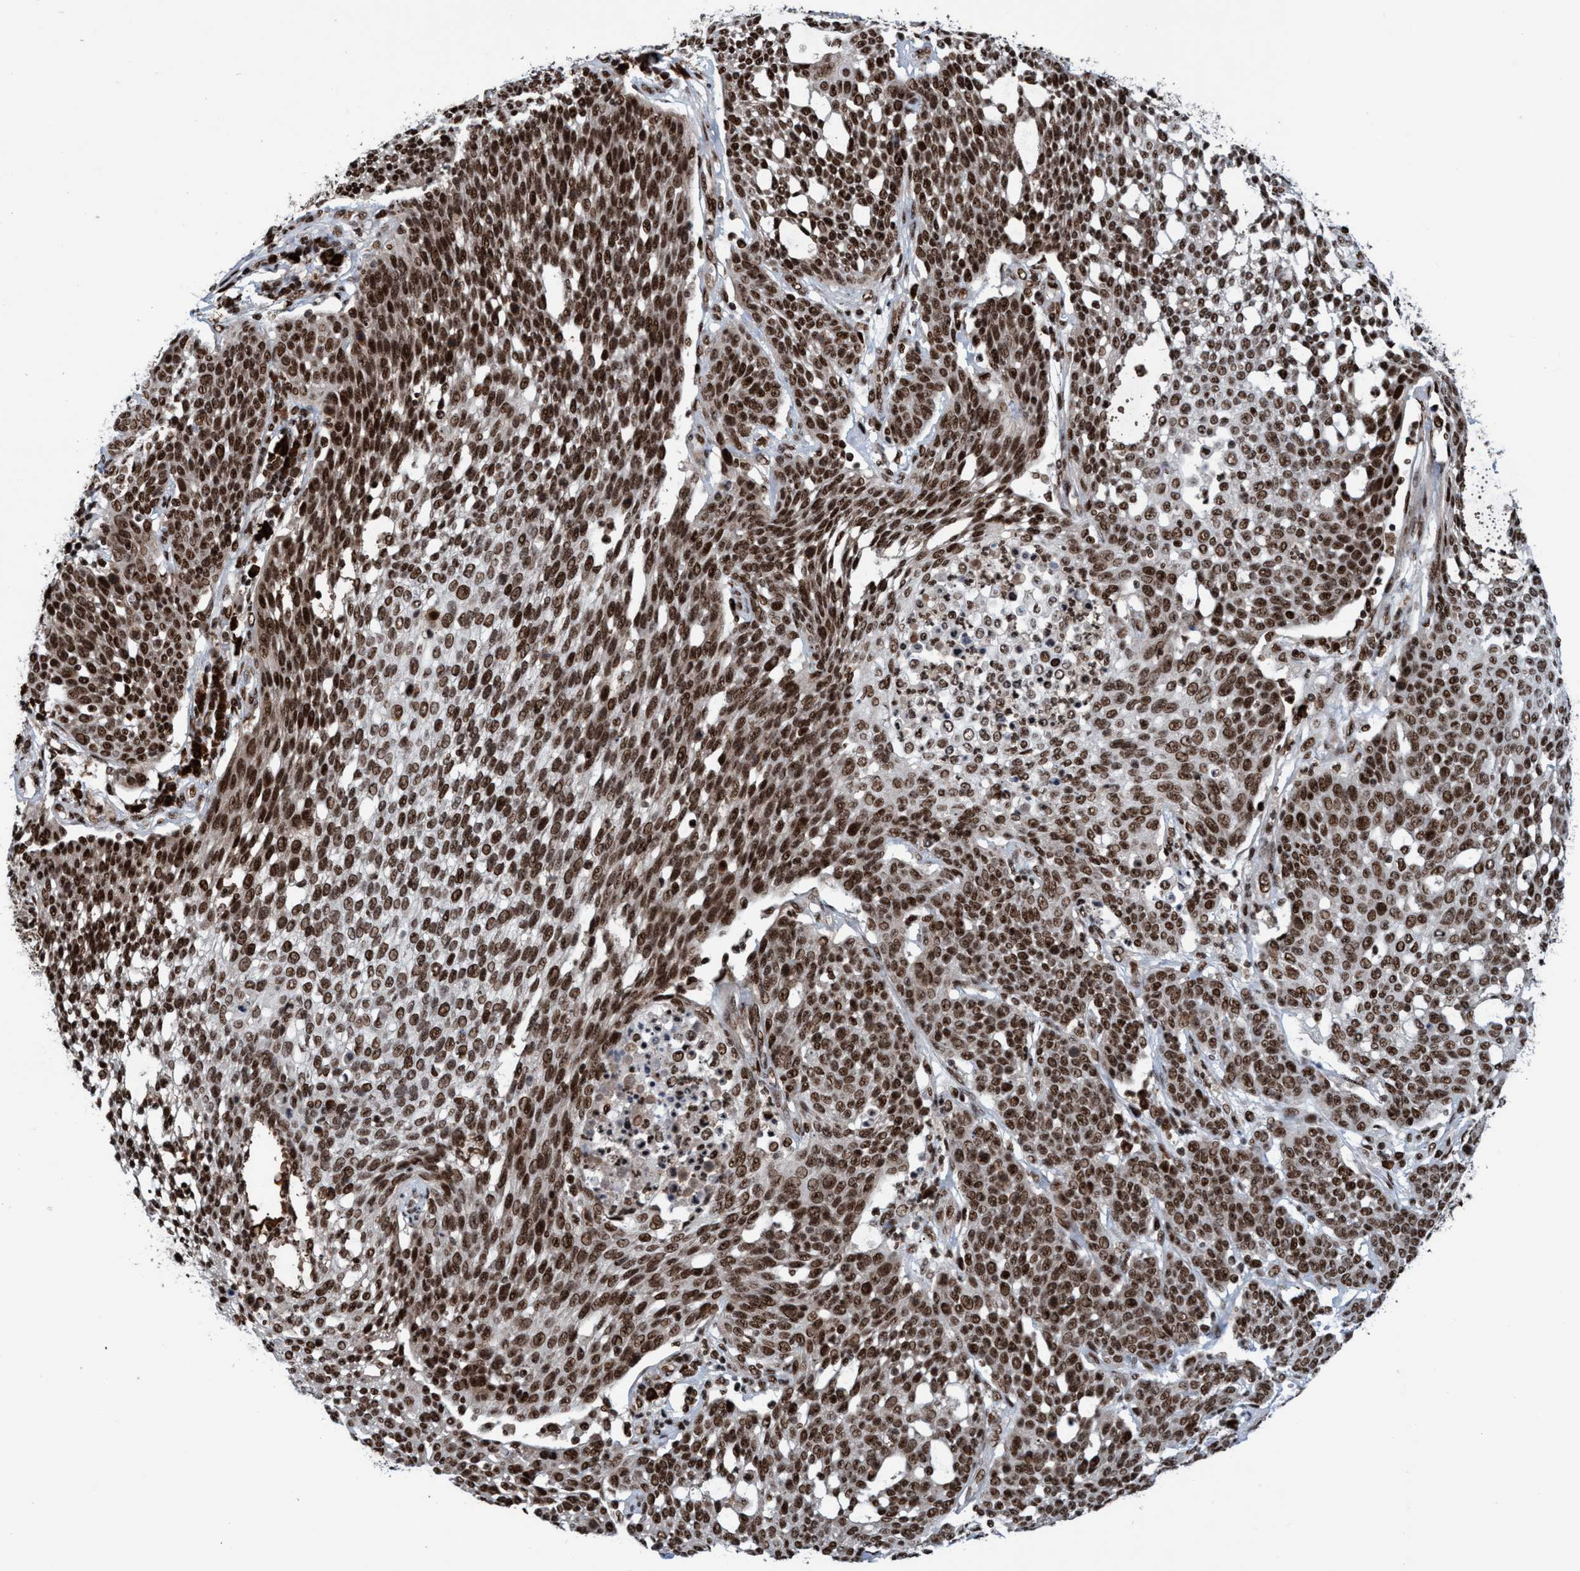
{"staining": {"intensity": "strong", "quantity": ">75%", "location": "cytoplasmic/membranous,nuclear"}, "tissue": "cervical cancer", "cell_type": "Tumor cells", "image_type": "cancer", "snomed": [{"axis": "morphology", "description": "Squamous cell carcinoma, NOS"}, {"axis": "topography", "description": "Cervix"}], "caption": "High-power microscopy captured an immunohistochemistry micrograph of cervical cancer (squamous cell carcinoma), revealing strong cytoplasmic/membranous and nuclear expression in approximately >75% of tumor cells.", "gene": "TOPBP1", "patient": {"sex": "female", "age": 34}}